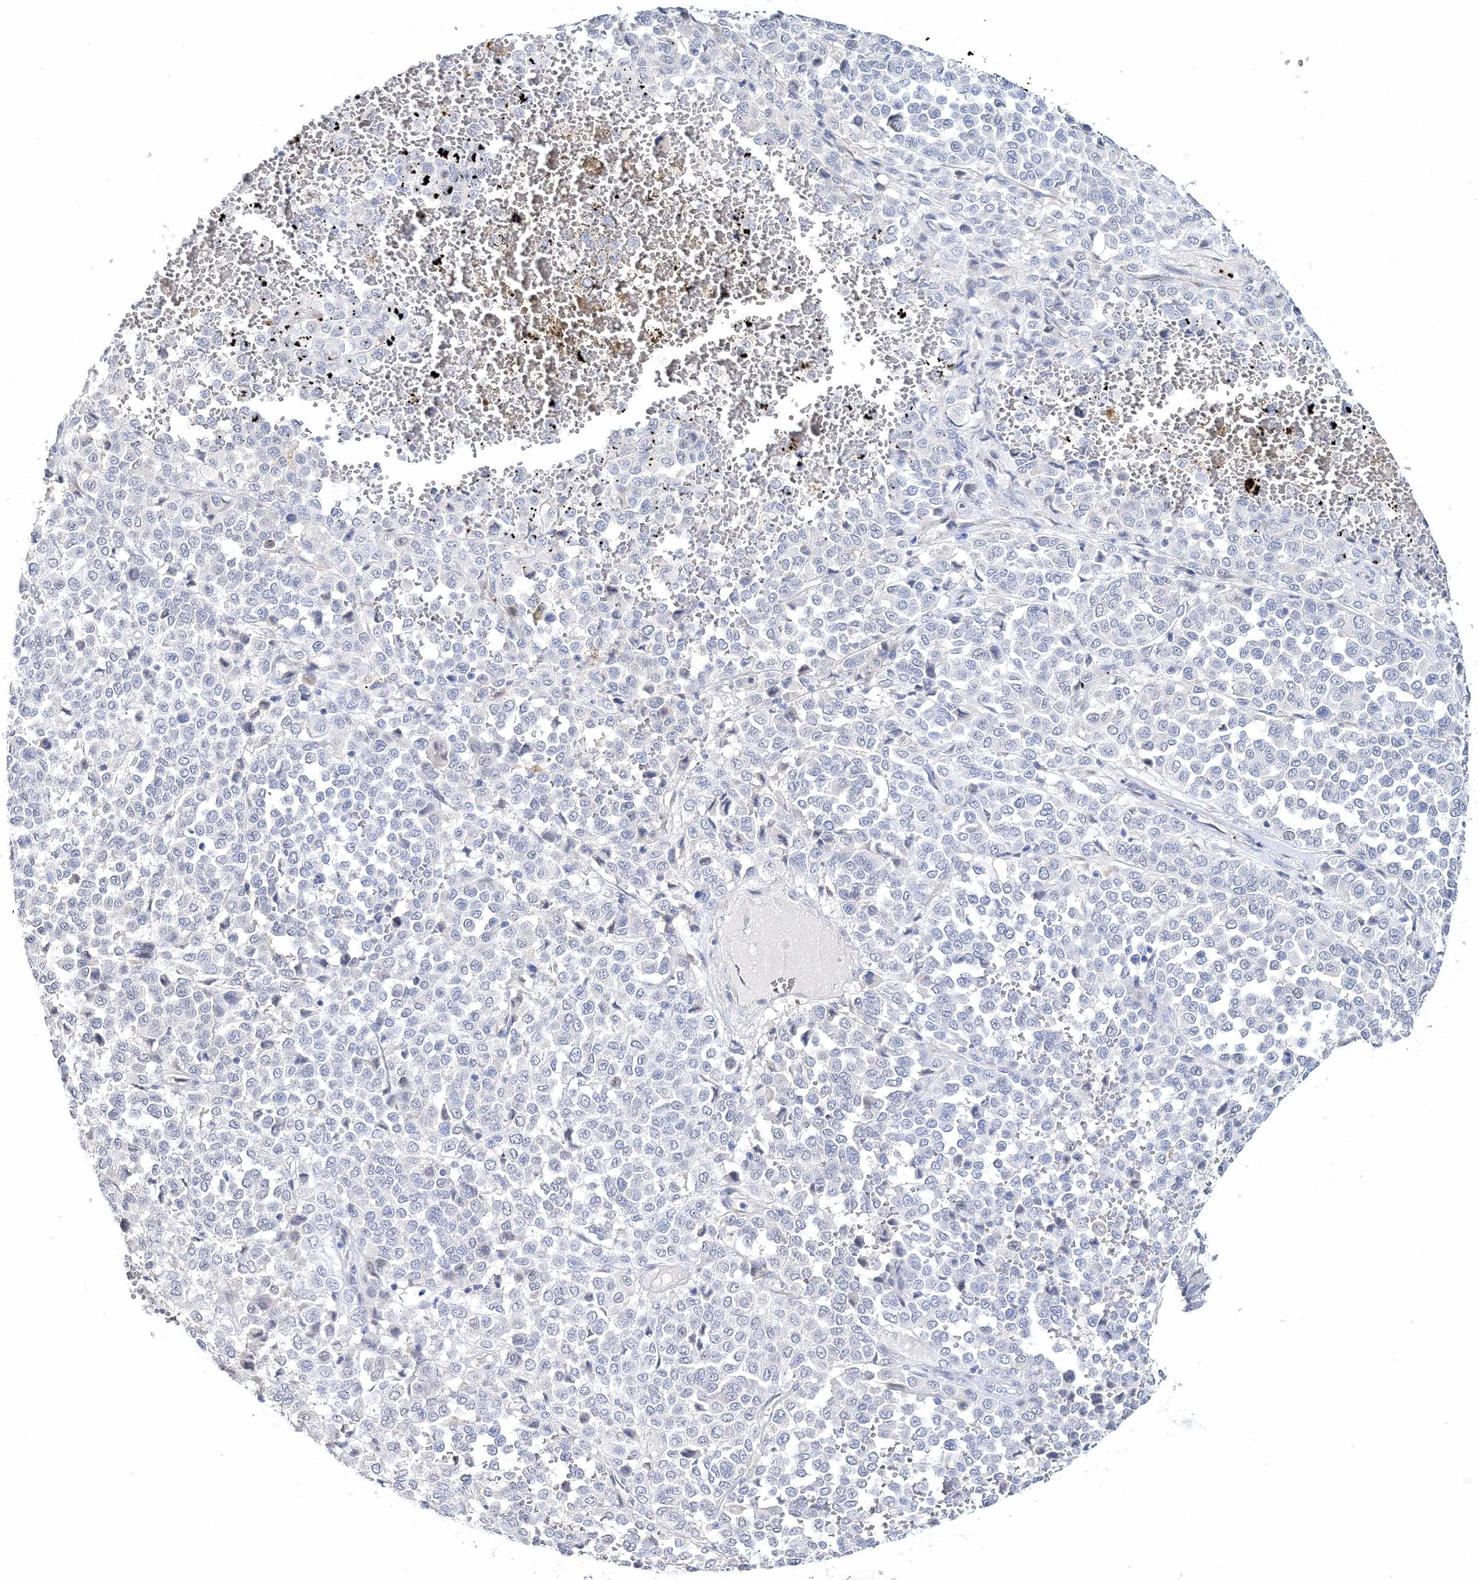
{"staining": {"intensity": "negative", "quantity": "none", "location": "none"}, "tissue": "melanoma", "cell_type": "Tumor cells", "image_type": "cancer", "snomed": [{"axis": "morphology", "description": "Malignant melanoma, Metastatic site"}, {"axis": "topography", "description": "Pancreas"}], "caption": "Tumor cells are negative for protein expression in human melanoma.", "gene": "MYOZ2", "patient": {"sex": "female", "age": 30}}